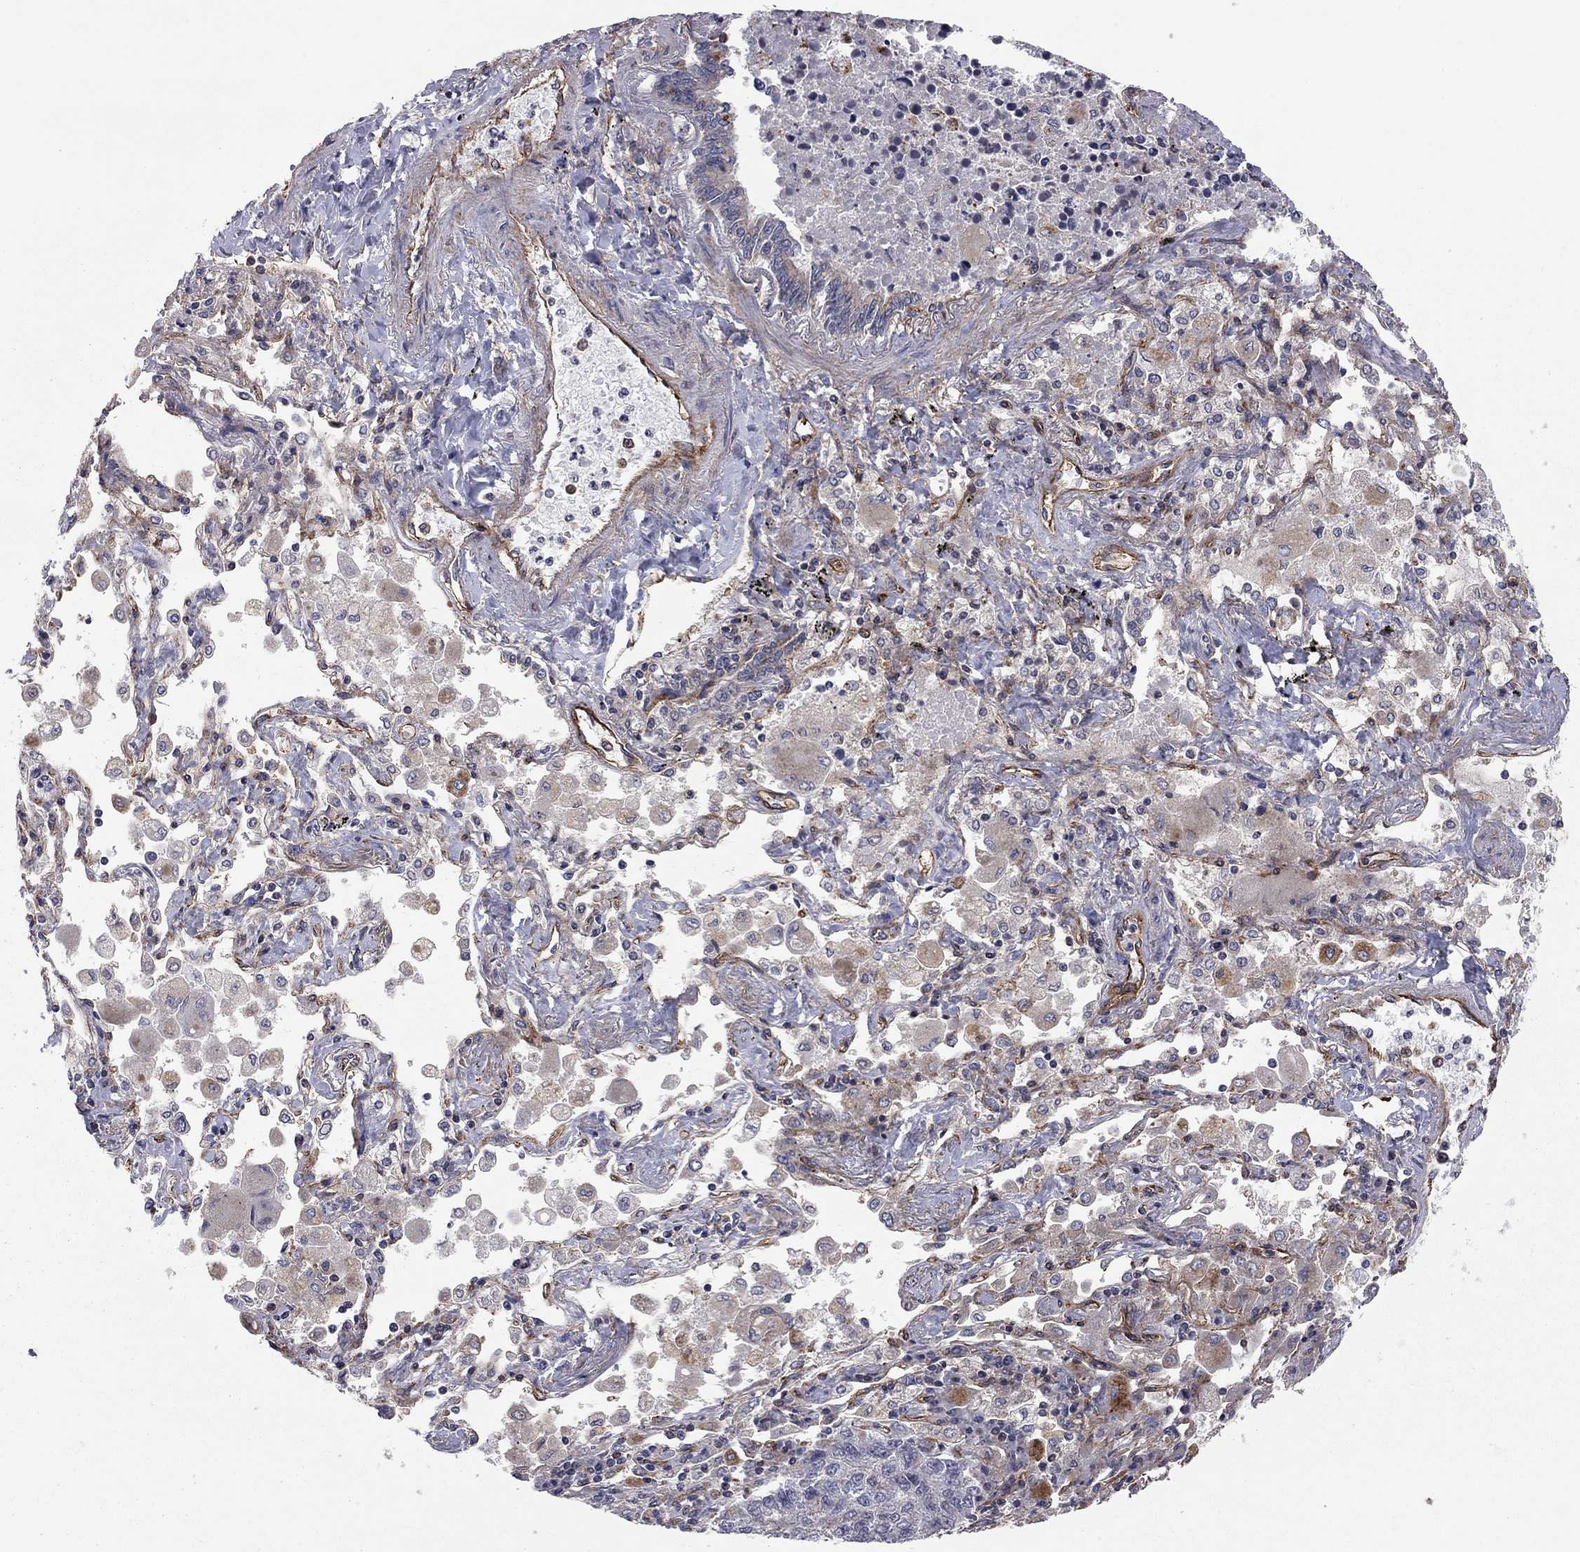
{"staining": {"intensity": "negative", "quantity": "none", "location": "none"}, "tissue": "lung cancer", "cell_type": "Tumor cells", "image_type": "cancer", "snomed": [{"axis": "morphology", "description": "Adenocarcinoma, NOS"}, {"axis": "topography", "description": "Lung"}], "caption": "Micrograph shows no significant protein positivity in tumor cells of adenocarcinoma (lung).", "gene": "RASEF", "patient": {"sex": "male", "age": 49}}